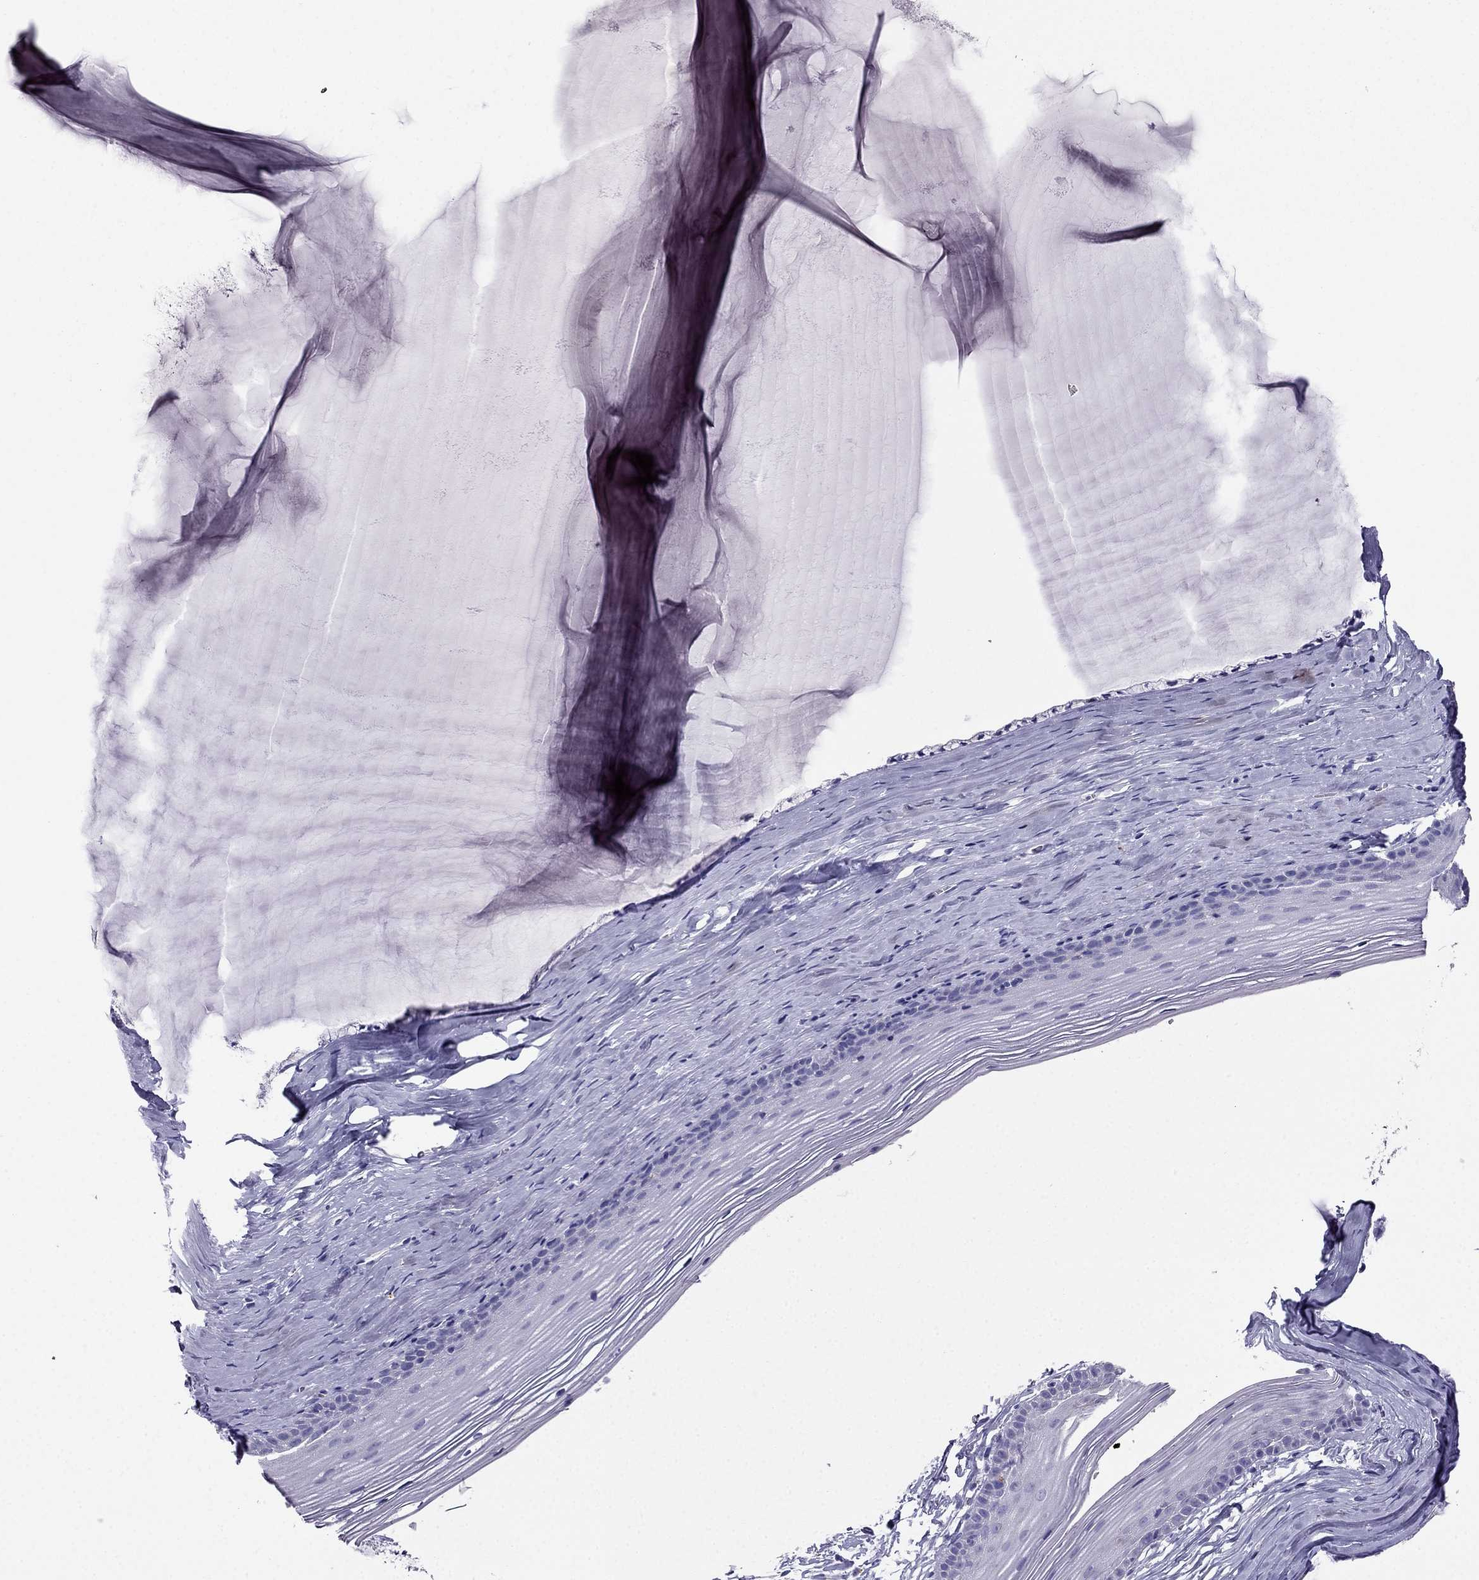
{"staining": {"intensity": "negative", "quantity": "none", "location": "none"}, "tissue": "cervix", "cell_type": "Glandular cells", "image_type": "normal", "snomed": [{"axis": "morphology", "description": "Normal tissue, NOS"}, {"axis": "topography", "description": "Cervix"}], "caption": "A high-resolution histopathology image shows immunohistochemistry (IHC) staining of normal cervix, which displays no significant positivity in glandular cells. Brightfield microscopy of IHC stained with DAB (3,3'-diaminobenzidine) (brown) and hematoxylin (blue), captured at high magnification.", "gene": "PTH", "patient": {"sex": "female", "age": 40}}